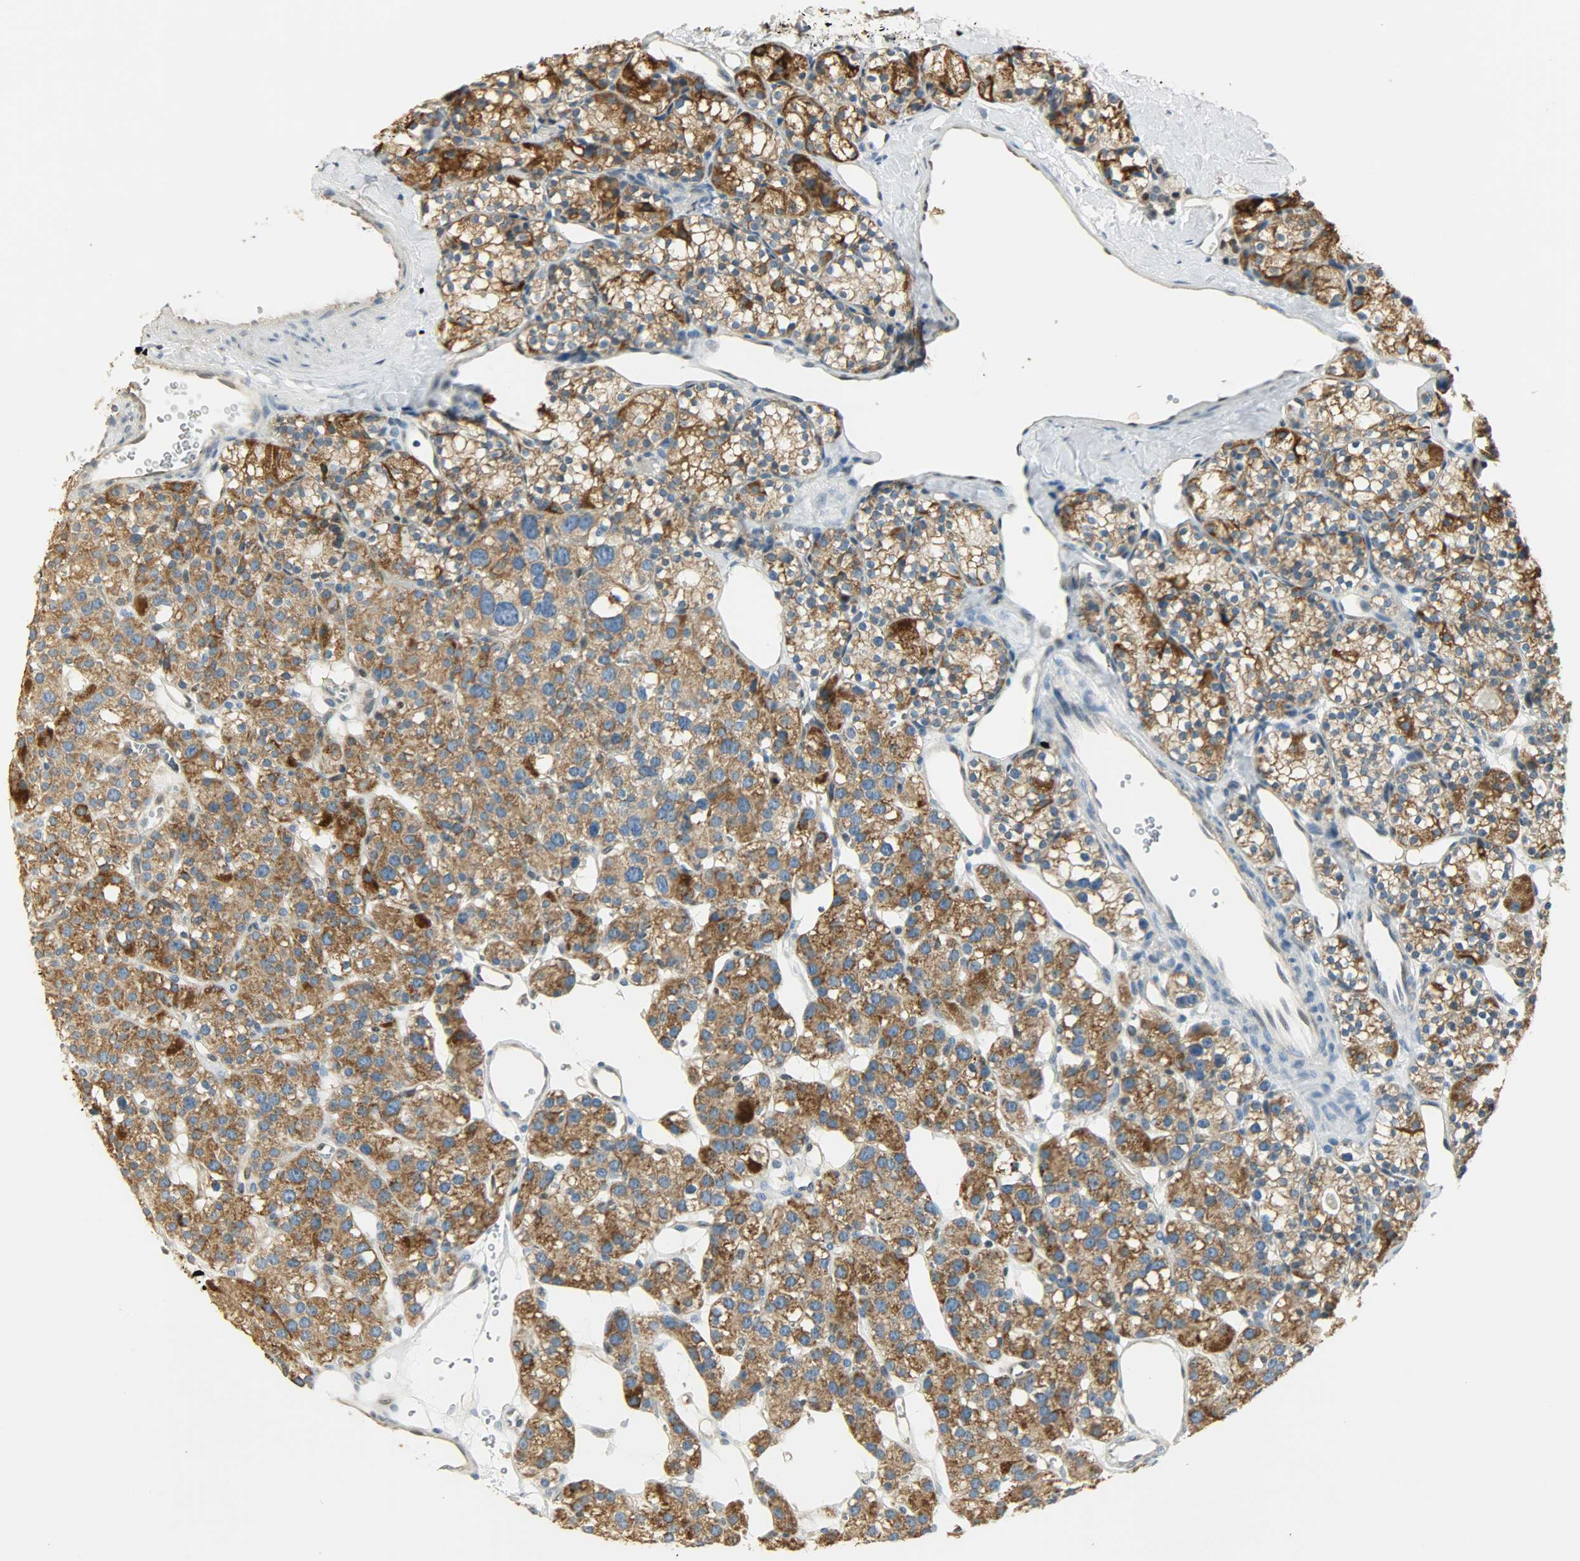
{"staining": {"intensity": "moderate", "quantity": ">75%", "location": "cytoplasmic/membranous"}, "tissue": "parathyroid gland", "cell_type": "Glandular cells", "image_type": "normal", "snomed": [{"axis": "morphology", "description": "Normal tissue, NOS"}, {"axis": "topography", "description": "Parathyroid gland"}], "caption": "A brown stain labels moderate cytoplasmic/membranous expression of a protein in glandular cells of benign human parathyroid gland. (brown staining indicates protein expression, while blue staining denotes nuclei).", "gene": "NNT", "patient": {"sex": "female", "age": 64}}